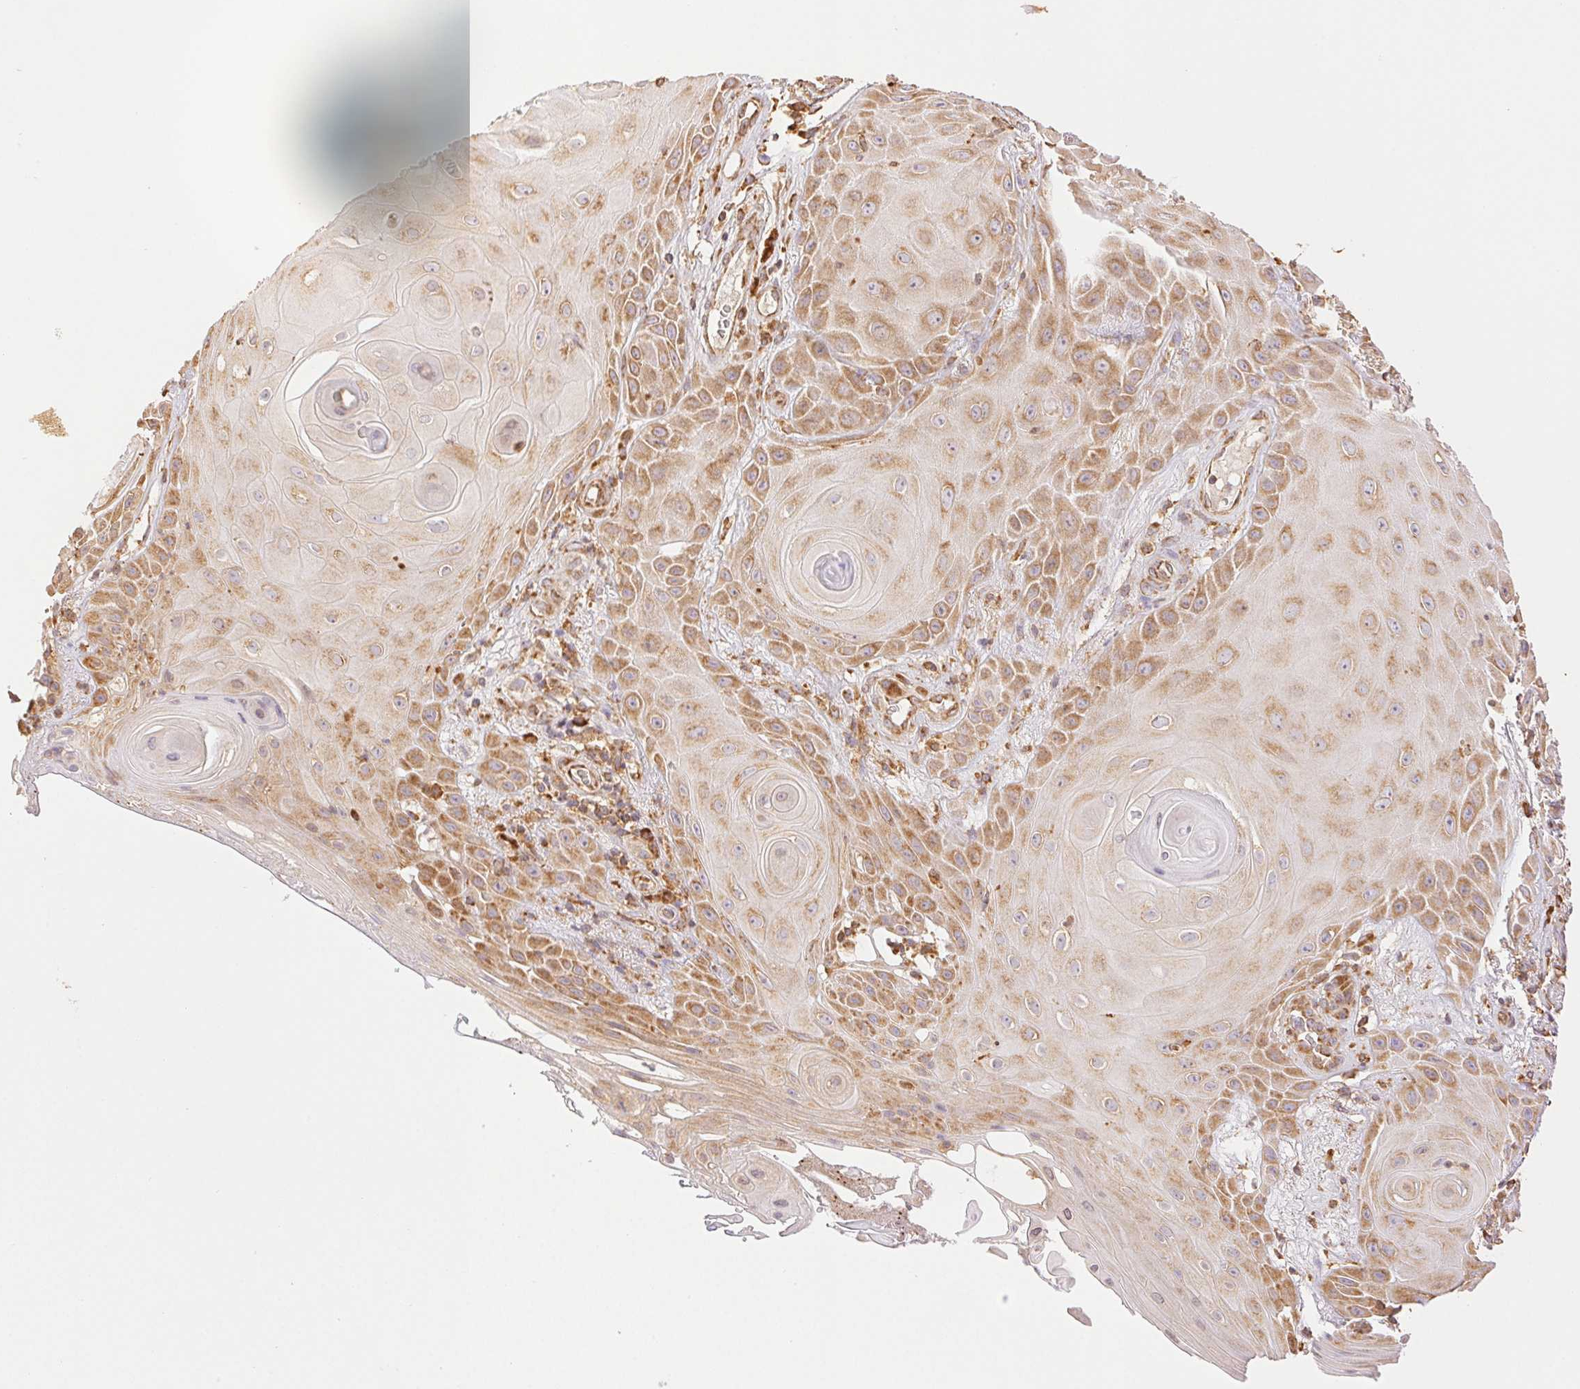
{"staining": {"intensity": "moderate", "quantity": ">75%", "location": "cytoplasmic/membranous"}, "tissue": "skin cancer", "cell_type": "Tumor cells", "image_type": "cancer", "snomed": [{"axis": "morphology", "description": "Squamous cell carcinoma, NOS"}, {"axis": "topography", "description": "Skin"}], "caption": "This is an image of immunohistochemistry (IHC) staining of squamous cell carcinoma (skin), which shows moderate staining in the cytoplasmic/membranous of tumor cells.", "gene": "ENTREP1", "patient": {"sex": "male", "age": 62}}